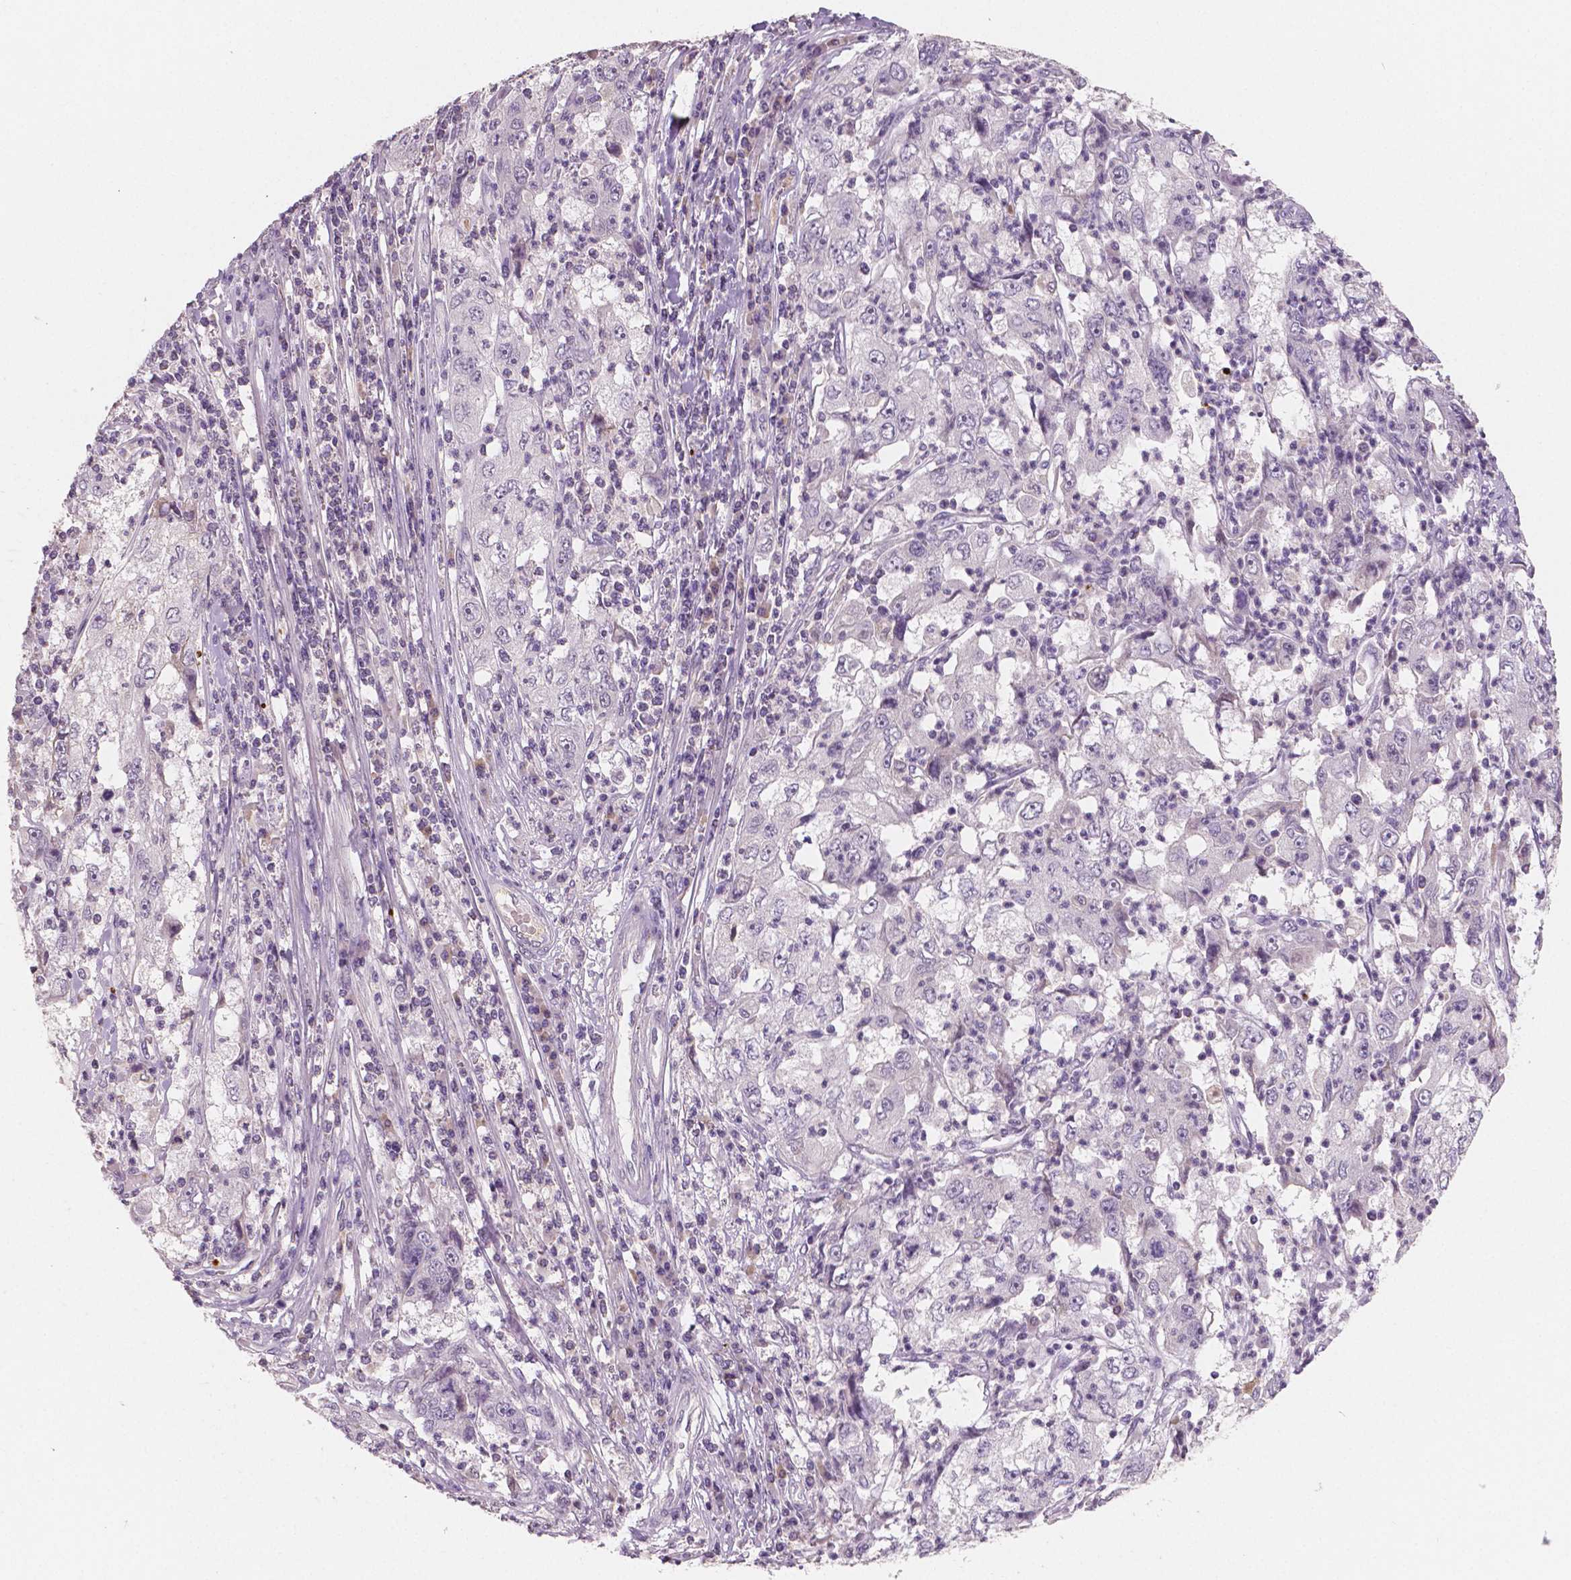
{"staining": {"intensity": "negative", "quantity": "none", "location": "none"}, "tissue": "cervical cancer", "cell_type": "Tumor cells", "image_type": "cancer", "snomed": [{"axis": "morphology", "description": "Squamous cell carcinoma, NOS"}, {"axis": "topography", "description": "Cervix"}], "caption": "A high-resolution micrograph shows immunohistochemistry staining of squamous cell carcinoma (cervical), which demonstrates no significant expression in tumor cells.", "gene": "APOA4", "patient": {"sex": "female", "age": 36}}